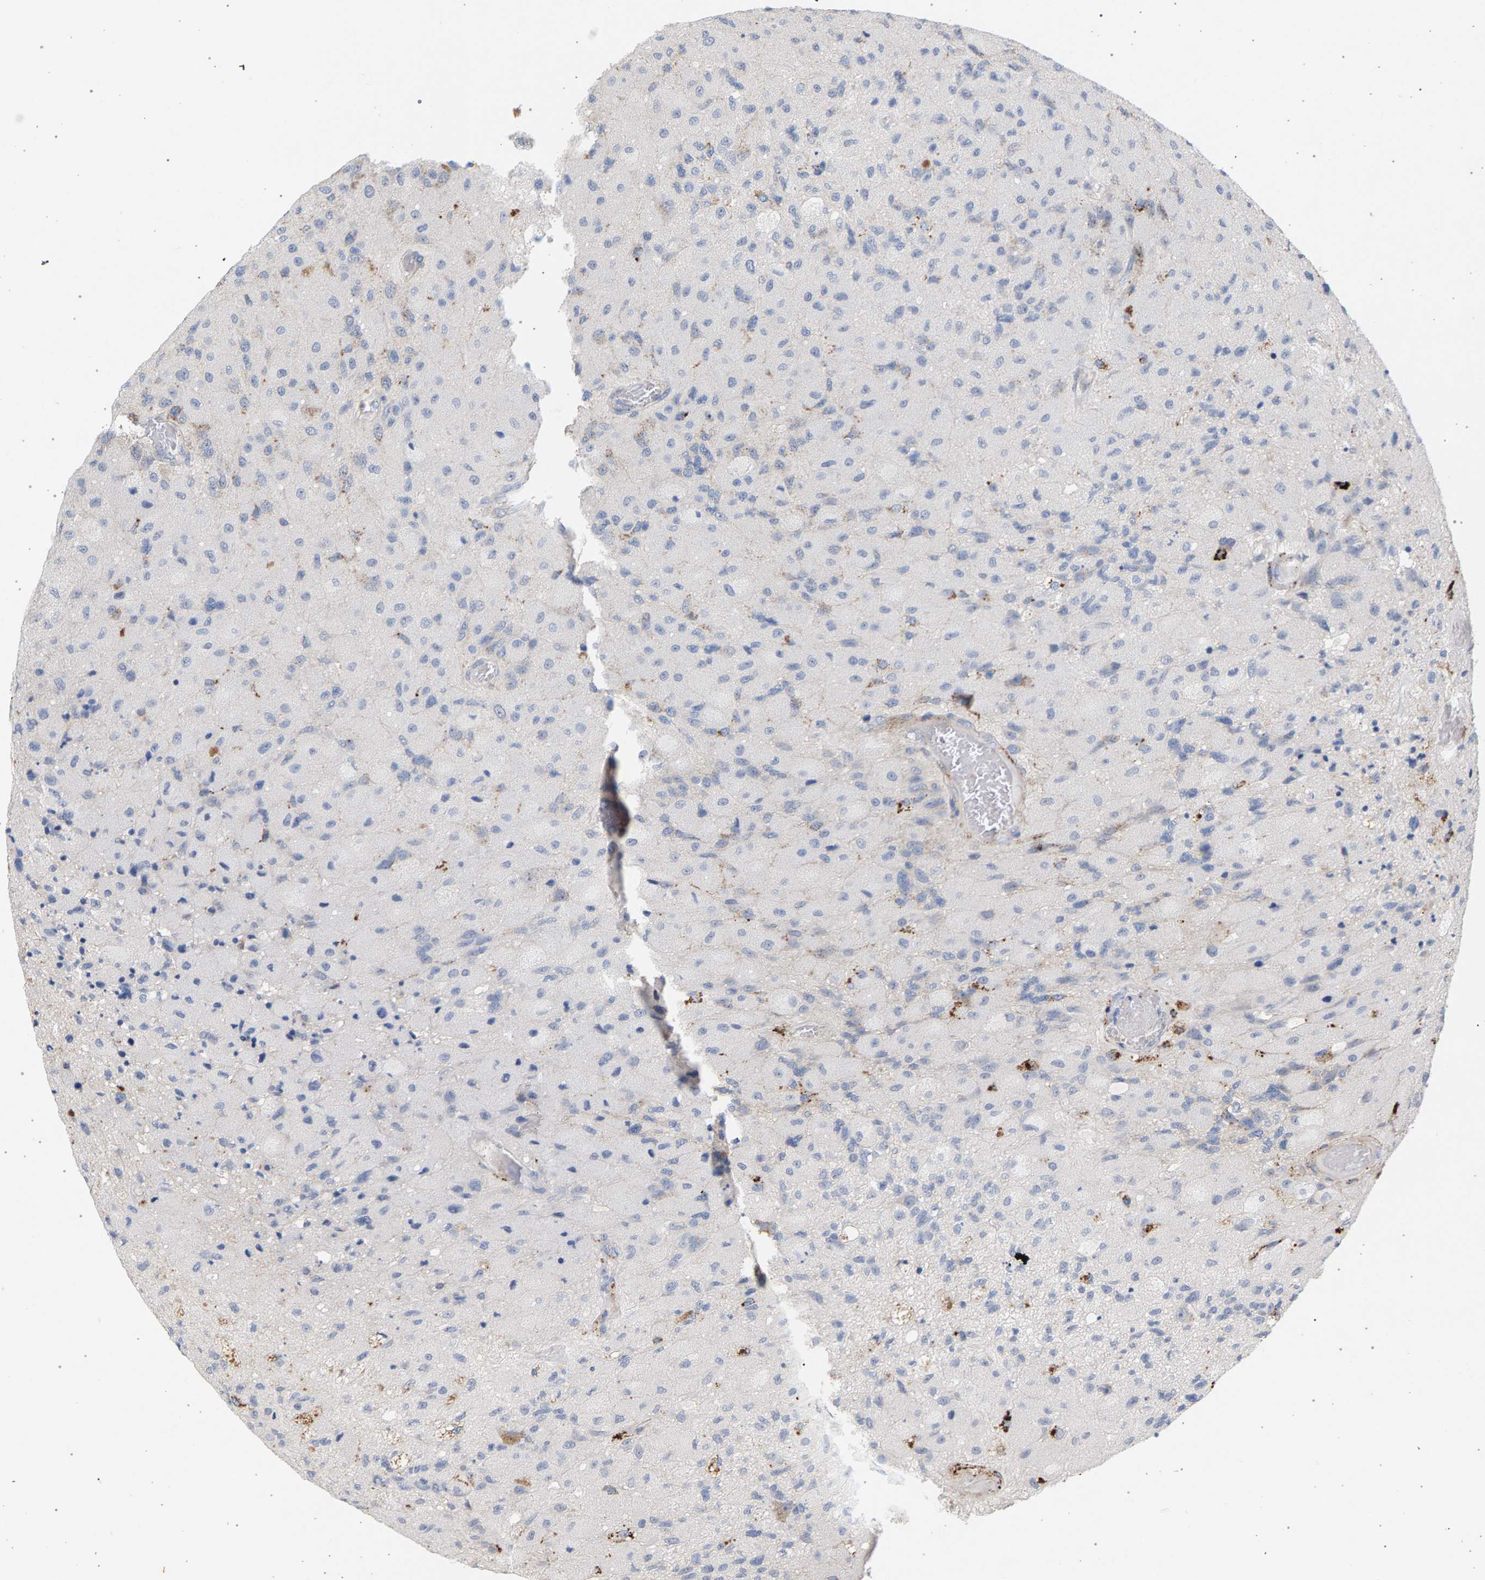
{"staining": {"intensity": "negative", "quantity": "none", "location": "none"}, "tissue": "glioma", "cell_type": "Tumor cells", "image_type": "cancer", "snomed": [{"axis": "morphology", "description": "Normal tissue, NOS"}, {"axis": "morphology", "description": "Glioma, malignant, High grade"}, {"axis": "topography", "description": "Cerebral cortex"}], "caption": "Immunohistochemistry of glioma shows no positivity in tumor cells.", "gene": "MAMDC2", "patient": {"sex": "male", "age": 77}}